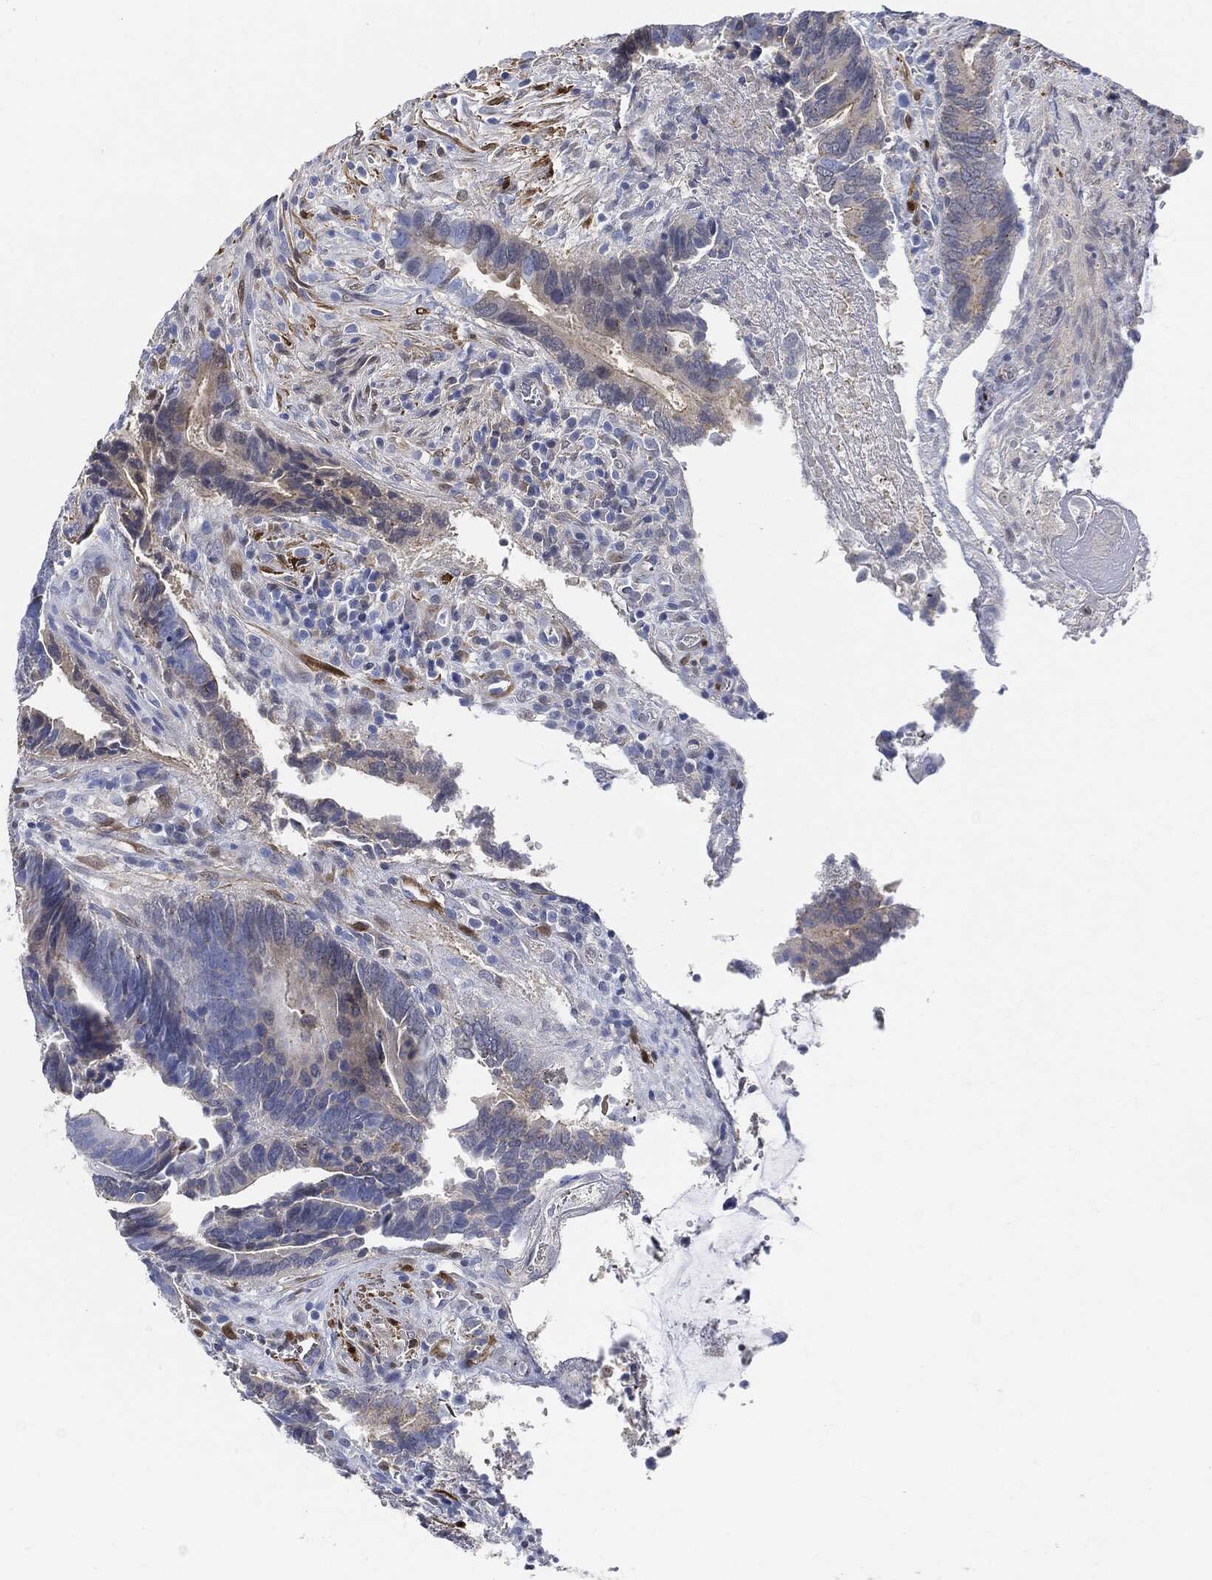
{"staining": {"intensity": "weak", "quantity": "<25%", "location": "cytoplasmic/membranous"}, "tissue": "colorectal cancer", "cell_type": "Tumor cells", "image_type": "cancer", "snomed": [{"axis": "morphology", "description": "Adenocarcinoma, NOS"}, {"axis": "topography", "description": "Colon"}], "caption": "Immunohistochemical staining of human colorectal cancer reveals no significant staining in tumor cells. Nuclei are stained in blue.", "gene": "TAGLN", "patient": {"sex": "male", "age": 75}}